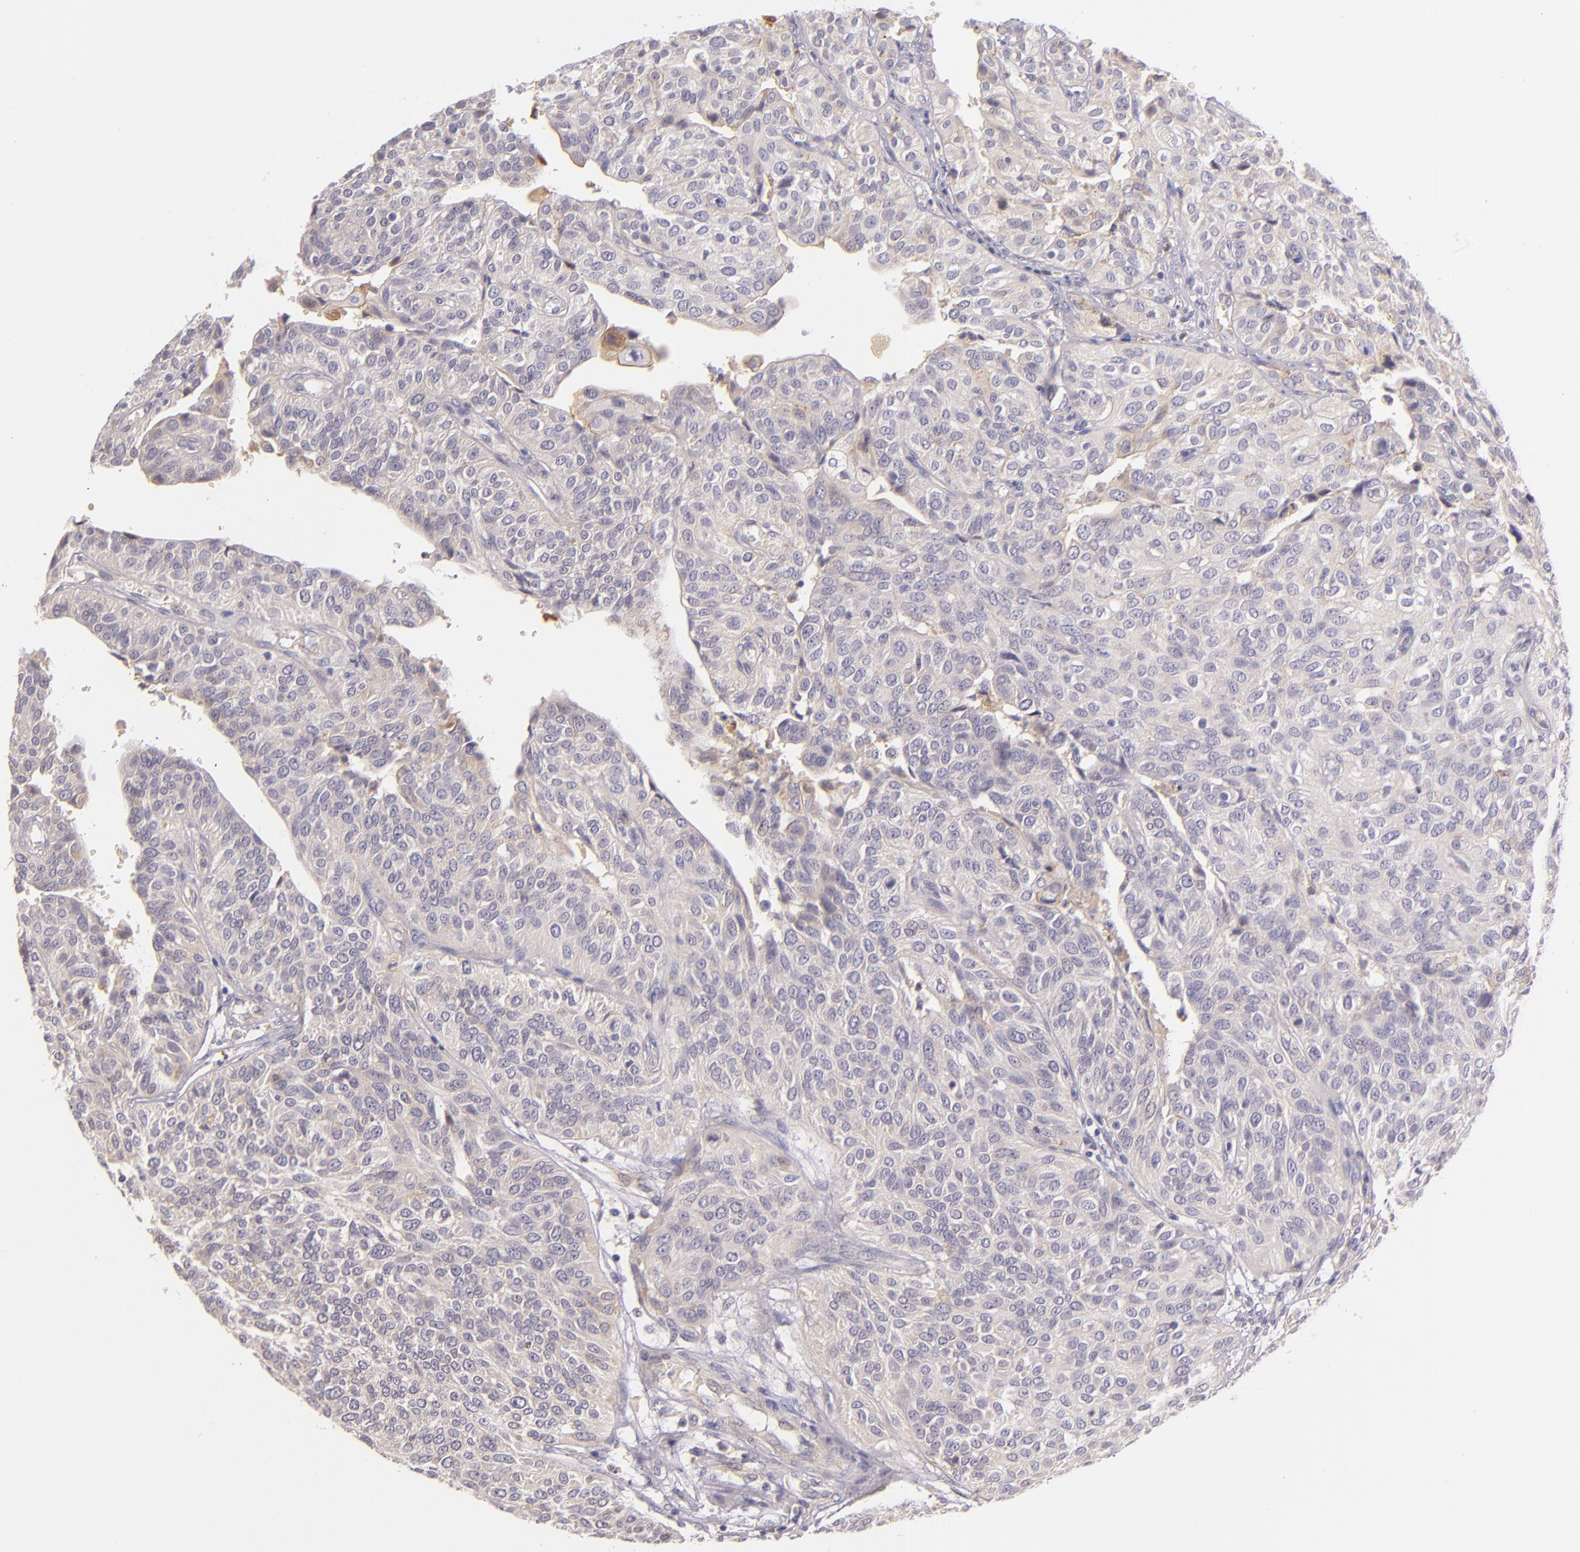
{"staining": {"intensity": "weak", "quantity": "<25%", "location": "cytoplasmic/membranous"}, "tissue": "urothelial cancer", "cell_type": "Tumor cells", "image_type": "cancer", "snomed": [{"axis": "morphology", "description": "Urothelial carcinoma, High grade"}, {"axis": "topography", "description": "Urinary bladder"}], "caption": "Immunohistochemical staining of urothelial cancer demonstrates no significant positivity in tumor cells. (IHC, brightfield microscopy, high magnification).", "gene": "CTSF", "patient": {"sex": "male", "age": 56}}